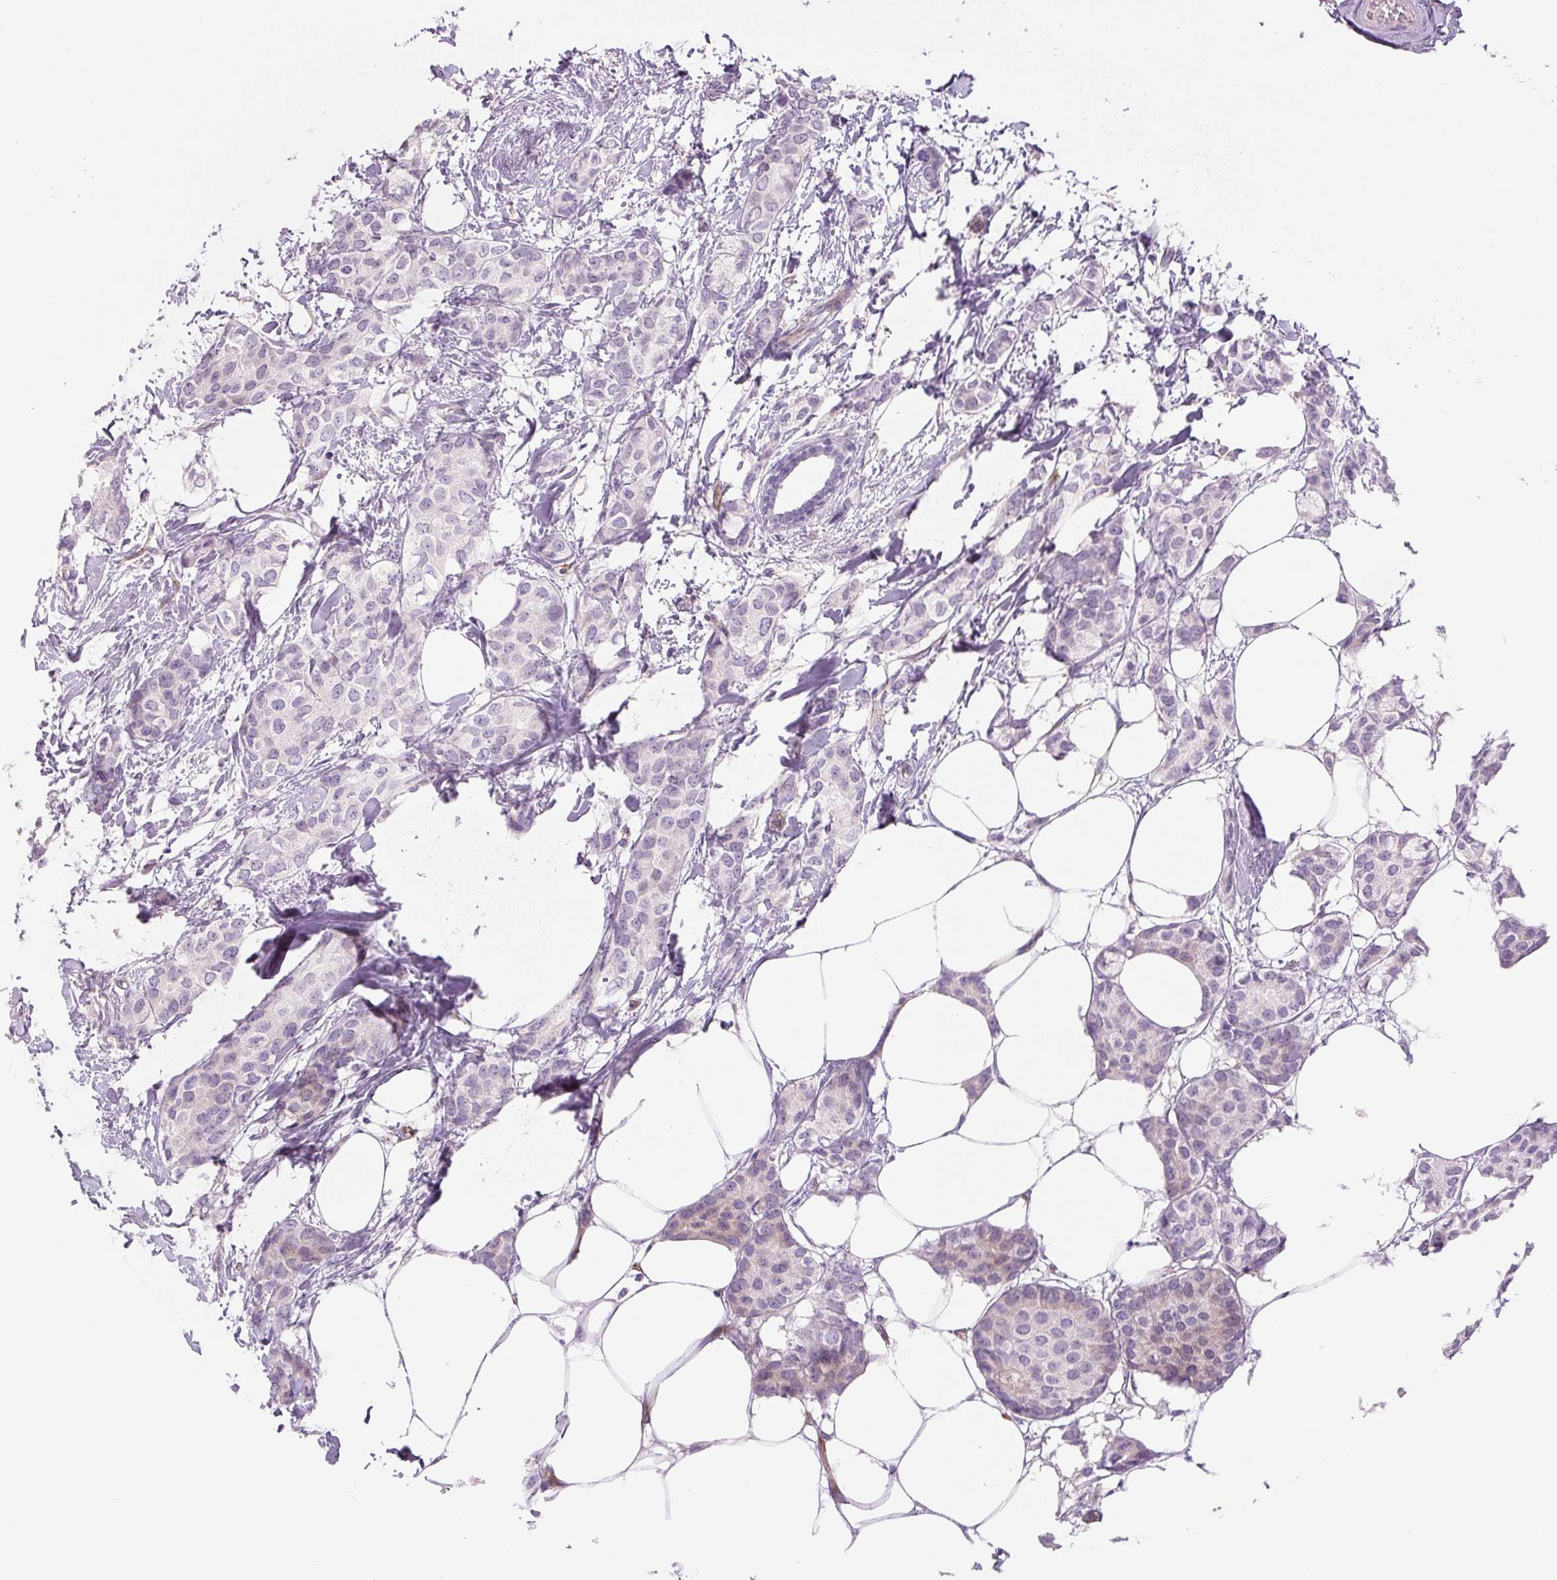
{"staining": {"intensity": "negative", "quantity": "none", "location": "none"}, "tissue": "breast cancer", "cell_type": "Tumor cells", "image_type": "cancer", "snomed": [{"axis": "morphology", "description": "Duct carcinoma"}, {"axis": "topography", "description": "Breast"}], "caption": "The micrograph displays no significant expression in tumor cells of invasive ductal carcinoma (breast).", "gene": "NES", "patient": {"sex": "female", "age": 73}}